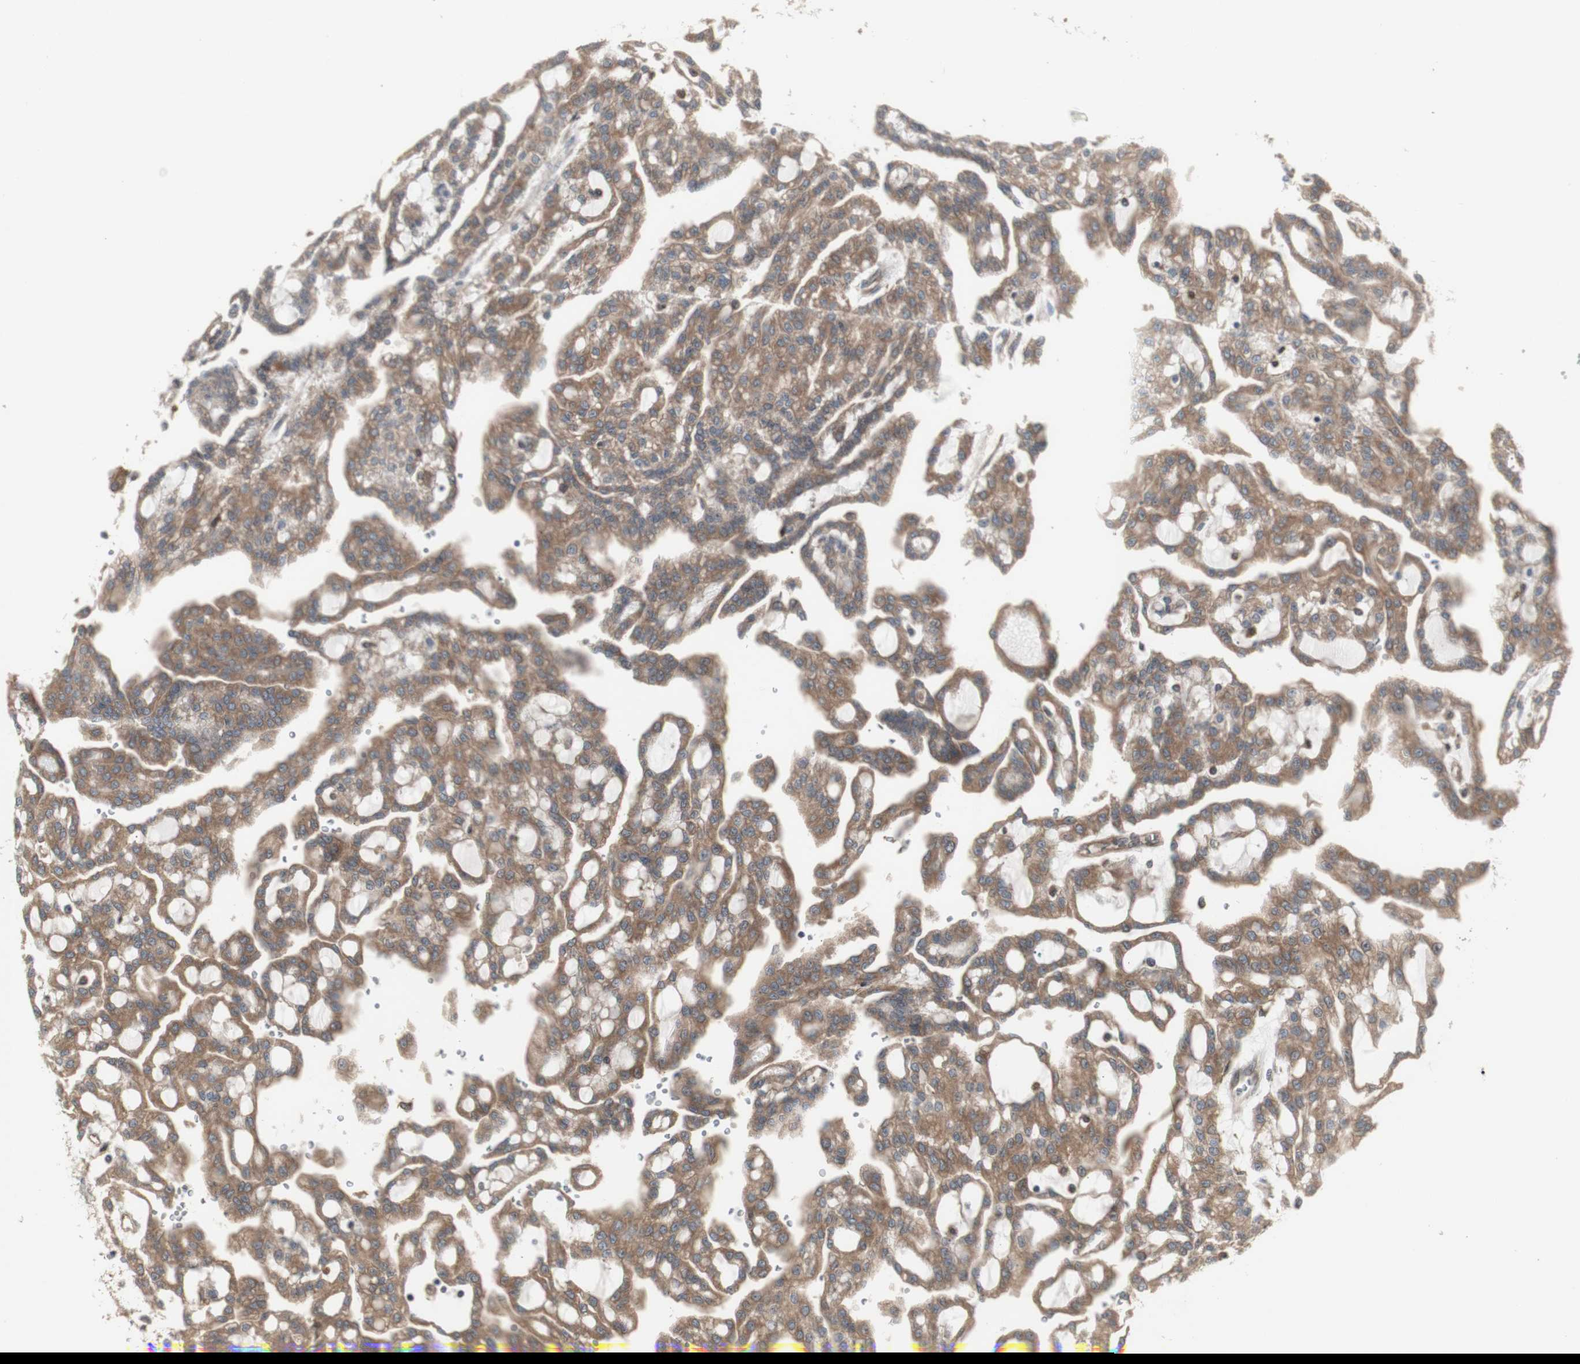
{"staining": {"intensity": "moderate", "quantity": ">75%", "location": "cytoplasmic/membranous"}, "tissue": "renal cancer", "cell_type": "Tumor cells", "image_type": "cancer", "snomed": [{"axis": "morphology", "description": "Adenocarcinoma, NOS"}, {"axis": "topography", "description": "Kidney"}], "caption": "An immunohistochemistry (IHC) photomicrograph of neoplastic tissue is shown. Protein staining in brown labels moderate cytoplasmic/membranous positivity in renal cancer within tumor cells. (DAB (3,3'-diaminobenzidine) = brown stain, brightfield microscopy at high magnification).", "gene": "CHURC1-FNTB", "patient": {"sex": "male", "age": 63}}